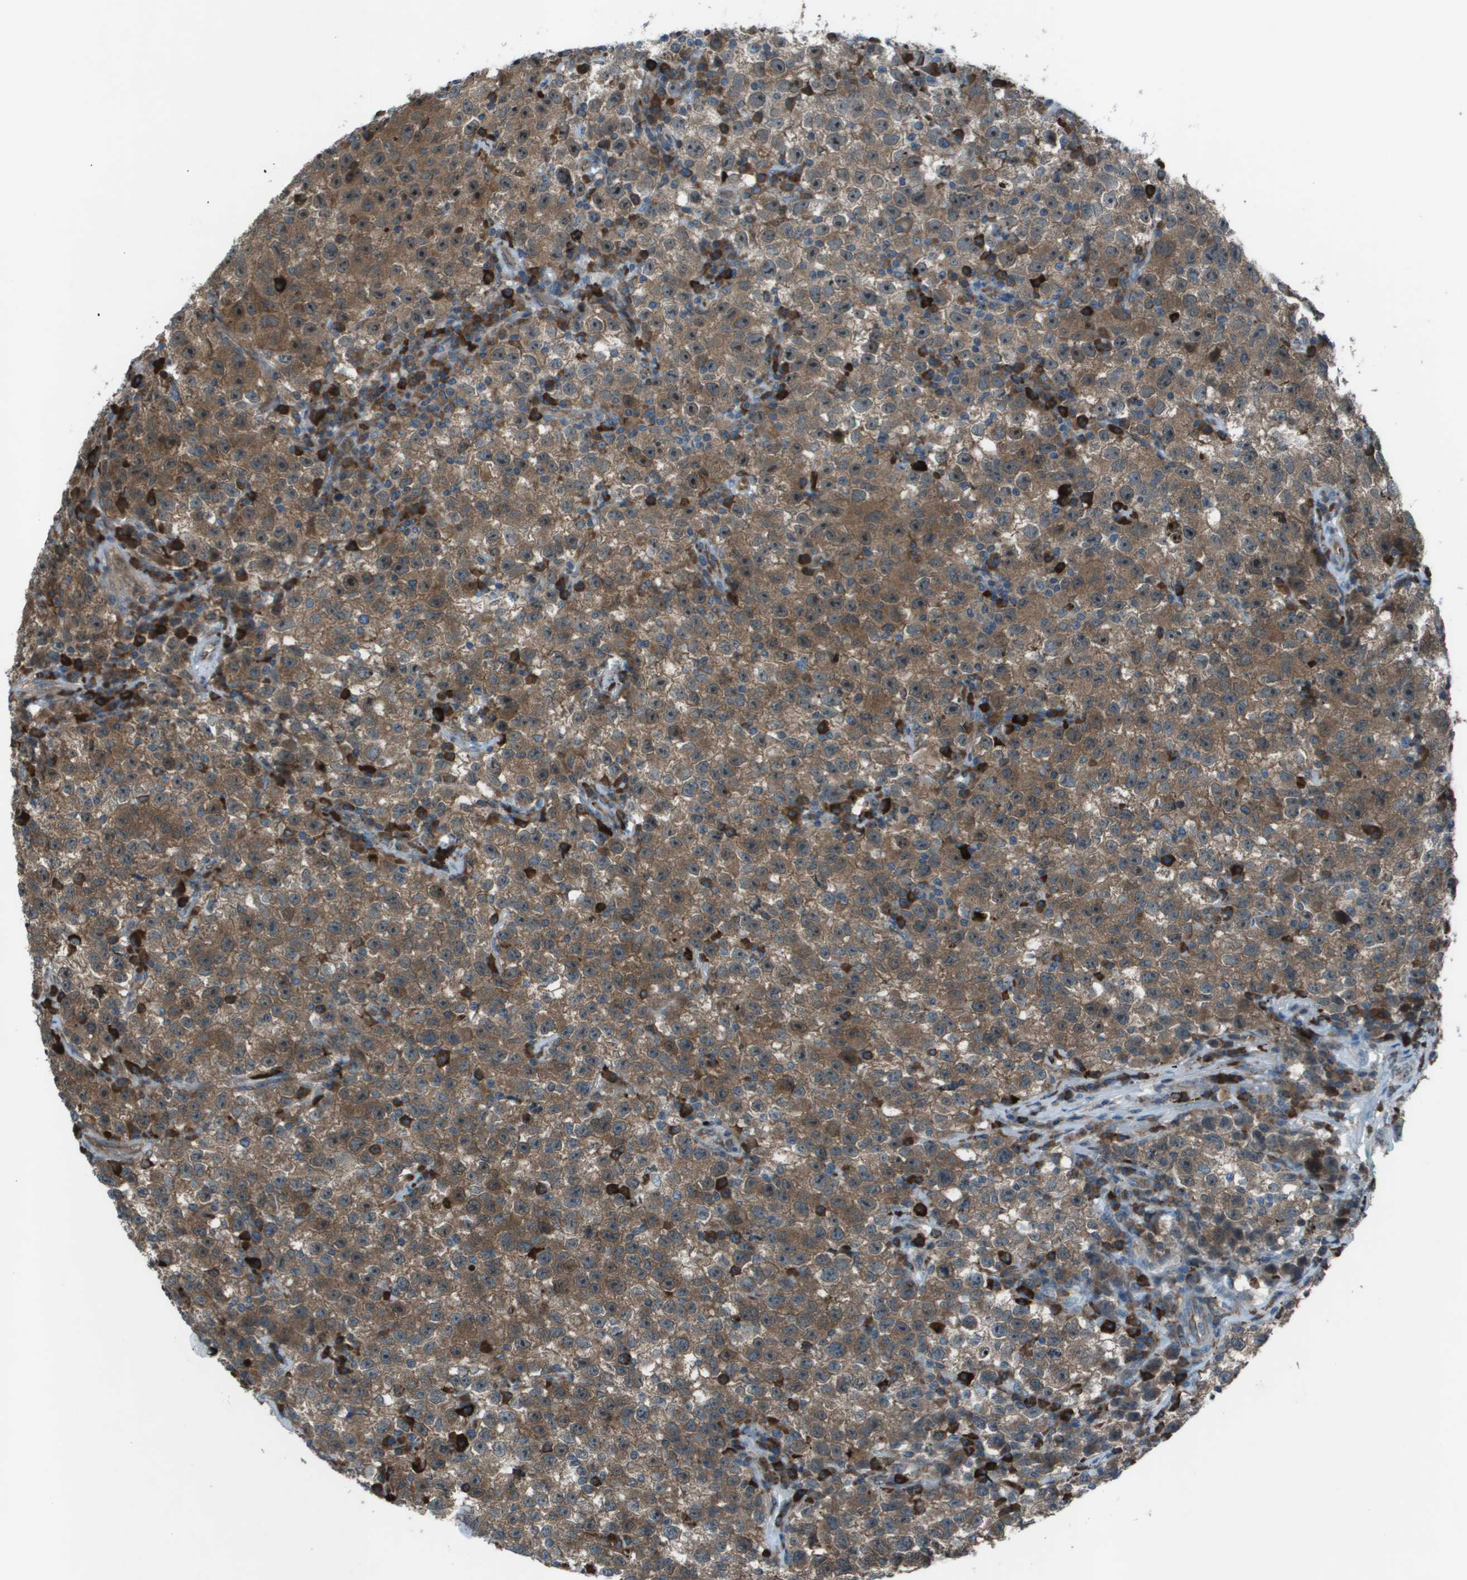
{"staining": {"intensity": "moderate", "quantity": "25%-75%", "location": "cytoplasmic/membranous,nuclear"}, "tissue": "testis cancer", "cell_type": "Tumor cells", "image_type": "cancer", "snomed": [{"axis": "morphology", "description": "Seminoma, NOS"}, {"axis": "topography", "description": "Testis"}], "caption": "An immunohistochemistry image of tumor tissue is shown. Protein staining in brown shows moderate cytoplasmic/membranous and nuclear positivity in seminoma (testis) within tumor cells.", "gene": "UTS2", "patient": {"sex": "male", "age": 22}}